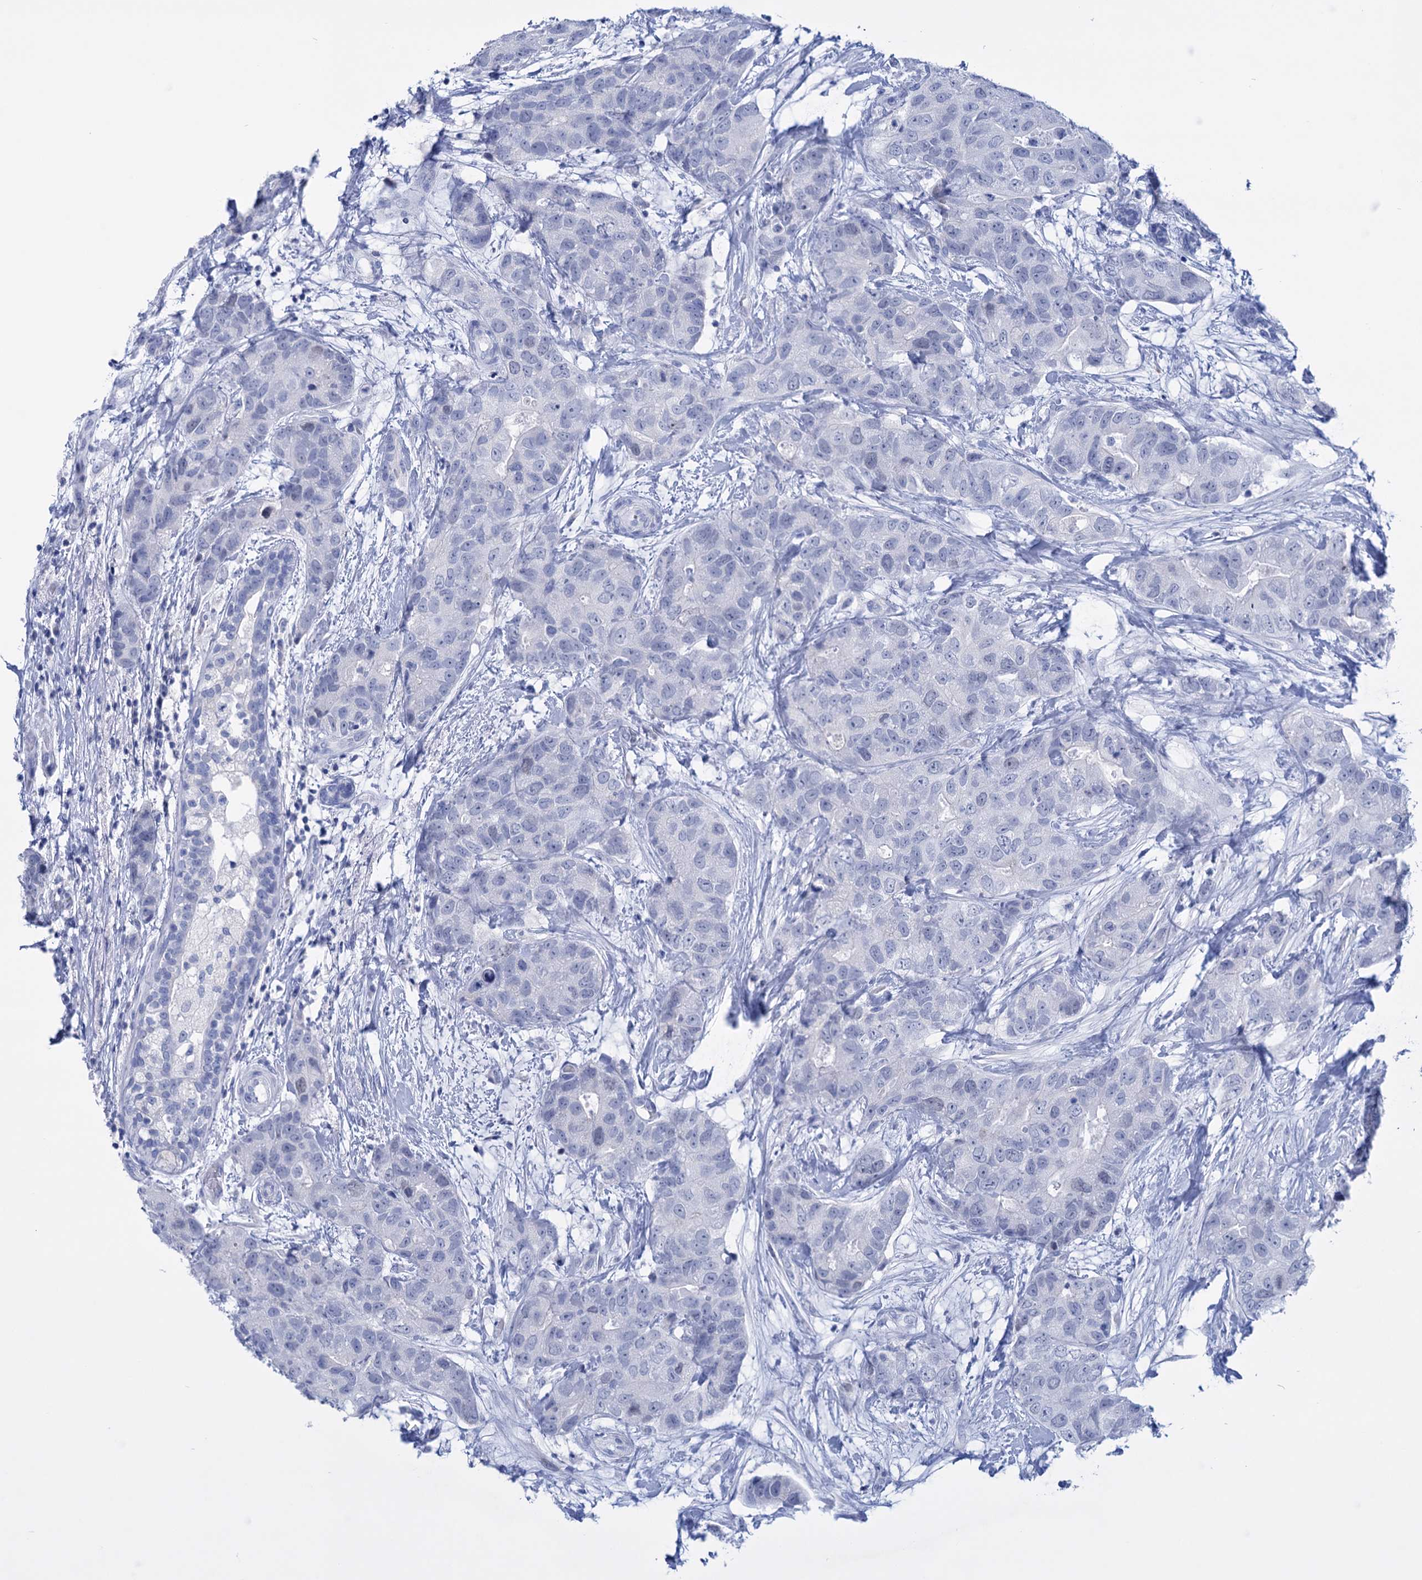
{"staining": {"intensity": "negative", "quantity": "none", "location": "none"}, "tissue": "breast cancer", "cell_type": "Tumor cells", "image_type": "cancer", "snomed": [{"axis": "morphology", "description": "Duct carcinoma"}, {"axis": "topography", "description": "Breast"}], "caption": "The micrograph exhibits no staining of tumor cells in breast invasive ductal carcinoma.", "gene": "FBXW12", "patient": {"sex": "female", "age": 62}}